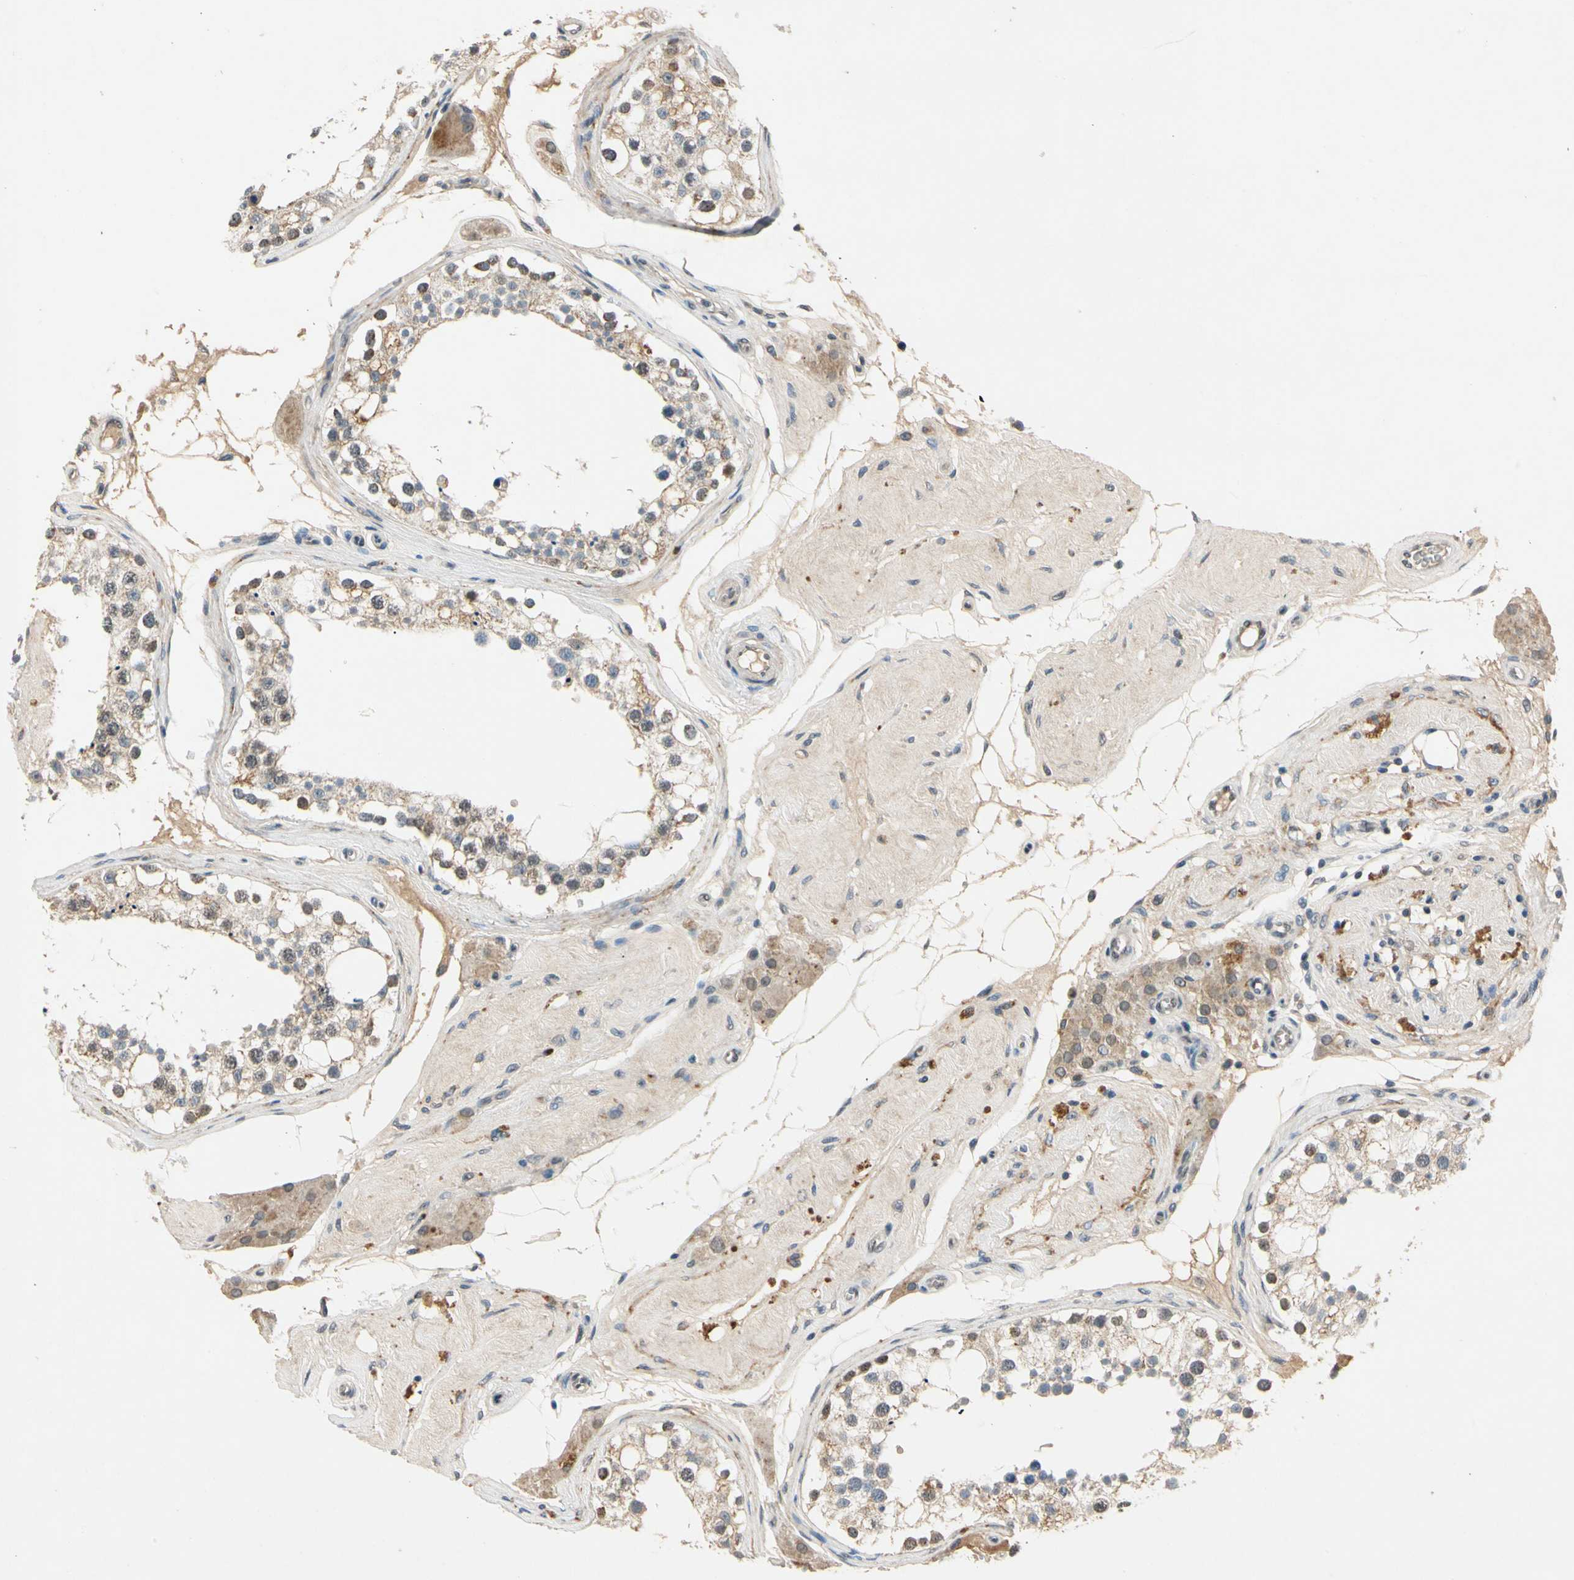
{"staining": {"intensity": "weak", "quantity": "25%-75%", "location": "nuclear"}, "tissue": "testis", "cell_type": "Cells in seminiferous ducts", "image_type": "normal", "snomed": [{"axis": "morphology", "description": "Normal tissue, NOS"}, {"axis": "topography", "description": "Testis"}], "caption": "IHC of unremarkable human testis demonstrates low levels of weak nuclear positivity in about 25%-75% of cells in seminiferous ducts.", "gene": "RIOX2", "patient": {"sex": "male", "age": 68}}